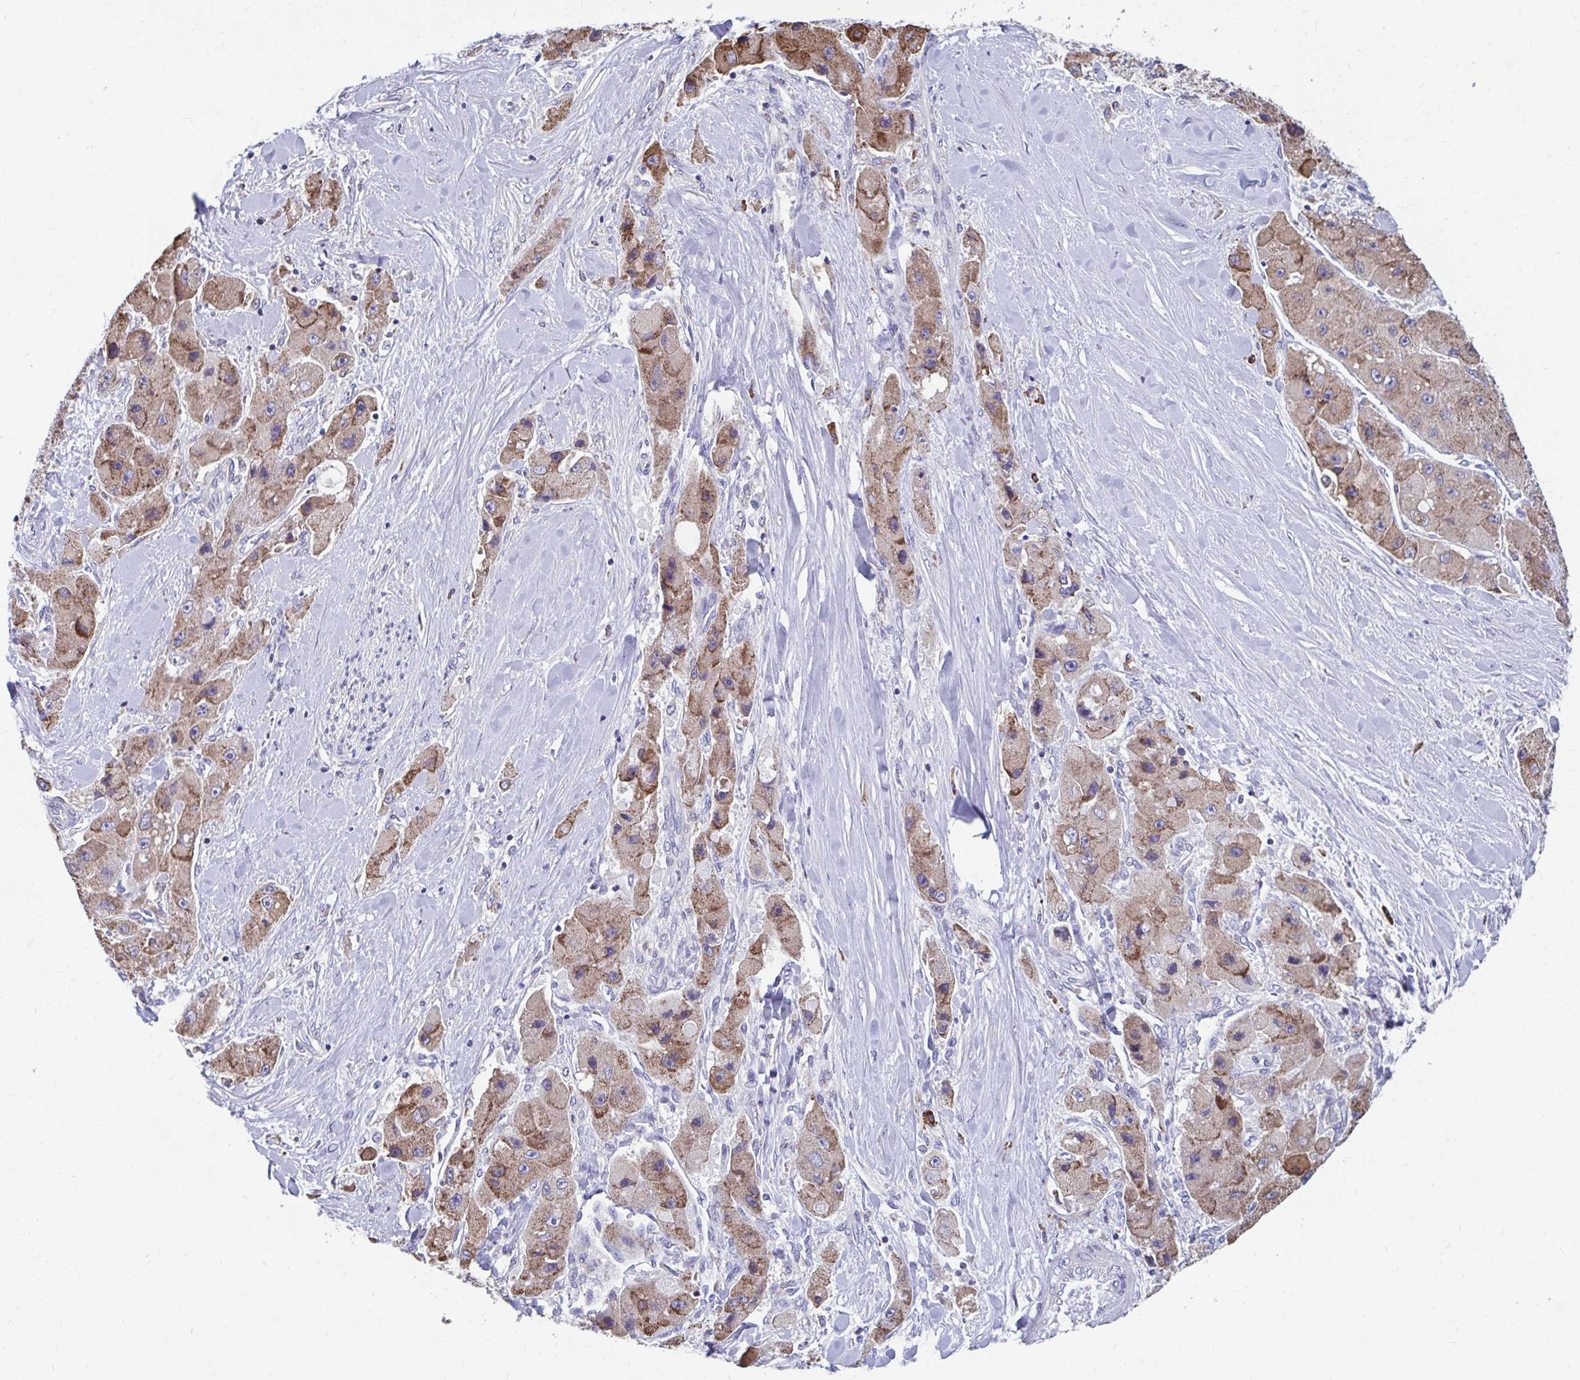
{"staining": {"intensity": "moderate", "quantity": ">75%", "location": "cytoplasmic/membranous"}, "tissue": "liver cancer", "cell_type": "Tumor cells", "image_type": "cancer", "snomed": [{"axis": "morphology", "description": "Carcinoma, Hepatocellular, NOS"}, {"axis": "topography", "description": "Liver"}], "caption": "Immunohistochemical staining of liver cancer reveals moderate cytoplasmic/membranous protein positivity in about >75% of tumor cells. (Stains: DAB in brown, nuclei in blue, Microscopy: brightfield microscopy at high magnification).", "gene": "FKBP2", "patient": {"sex": "male", "age": 24}}